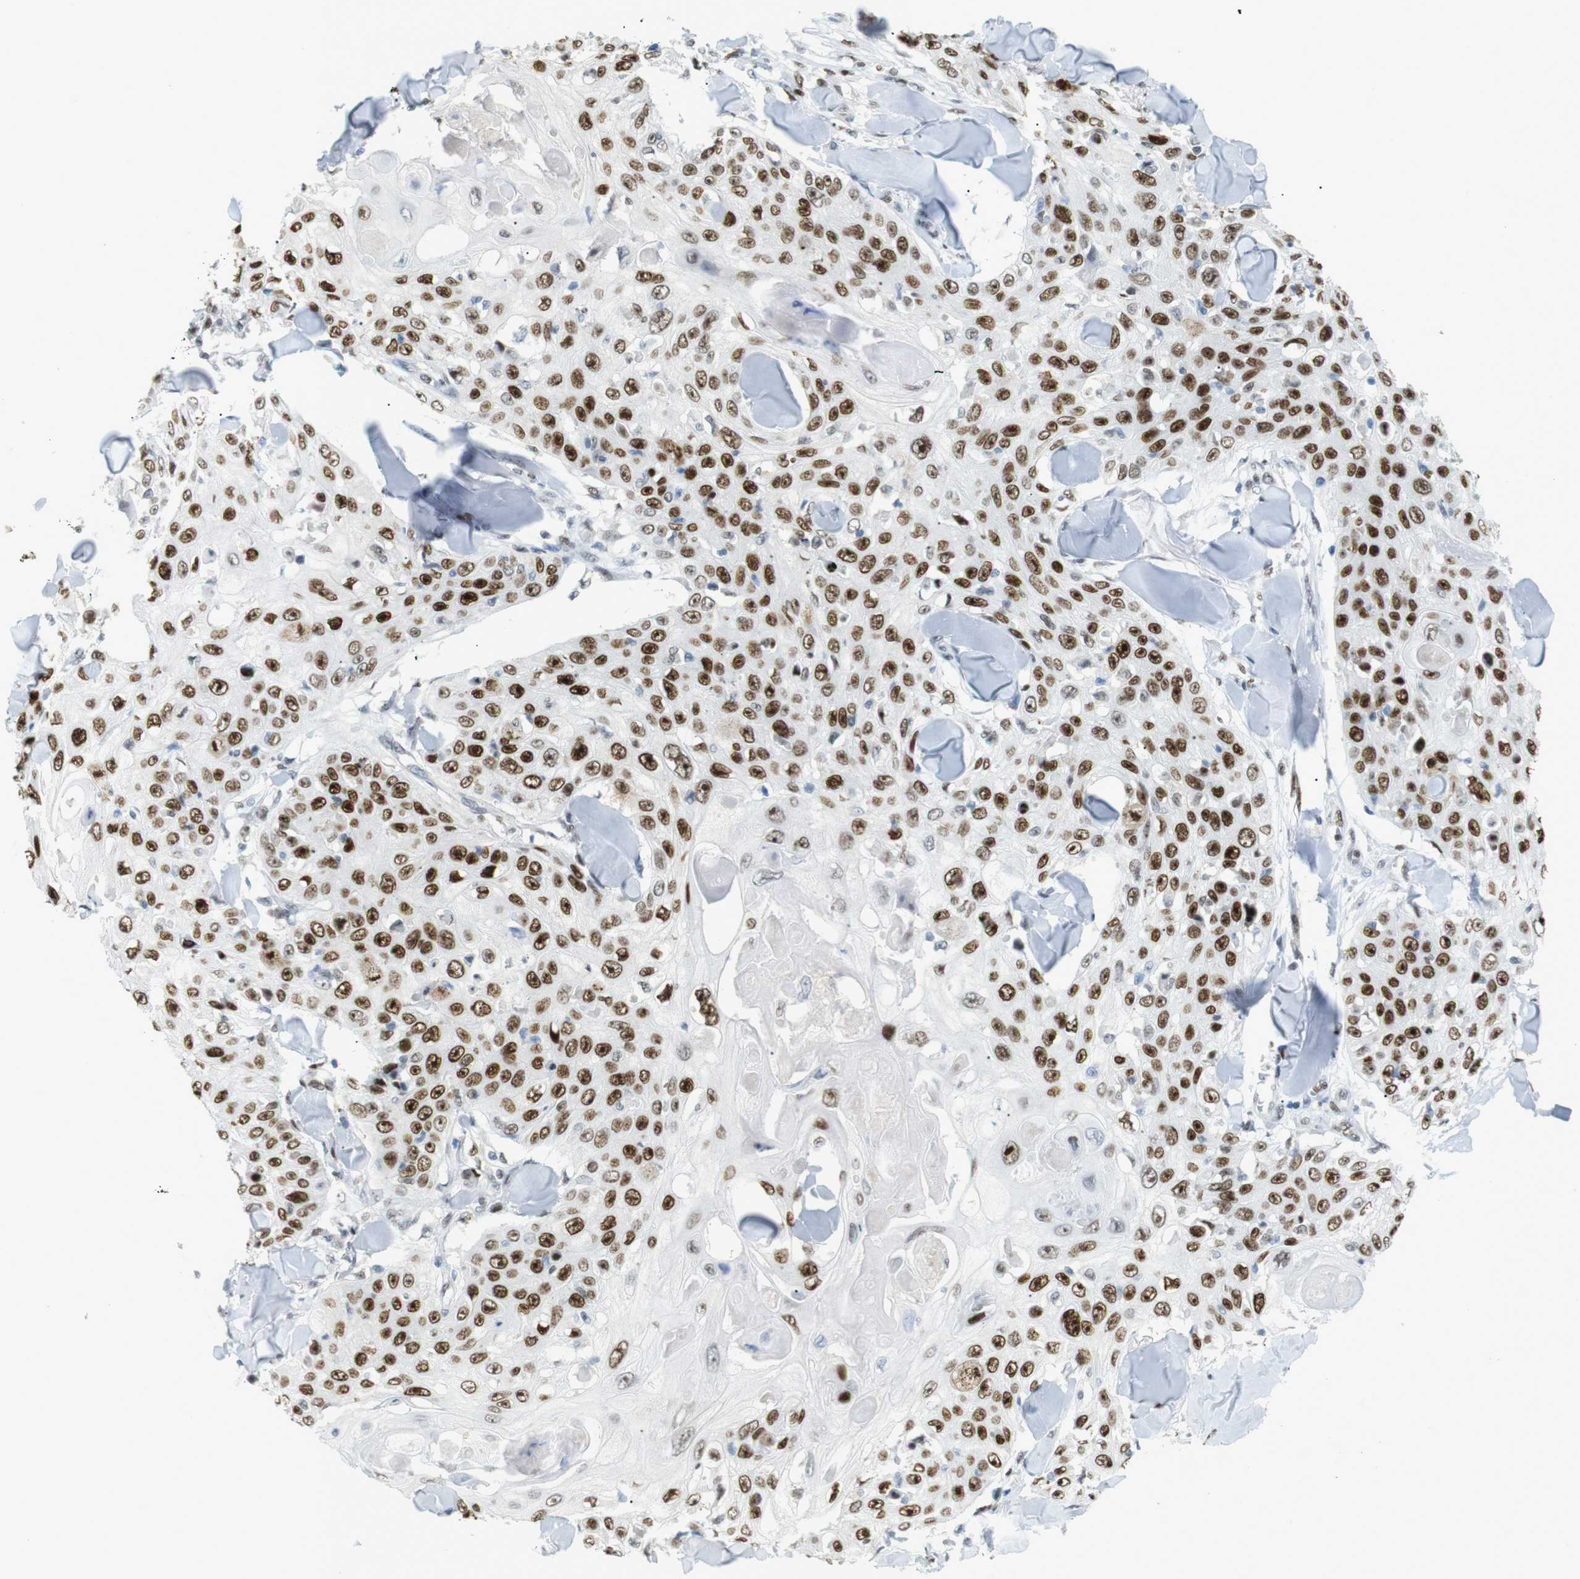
{"staining": {"intensity": "strong", "quantity": ">75%", "location": "nuclear"}, "tissue": "skin cancer", "cell_type": "Tumor cells", "image_type": "cancer", "snomed": [{"axis": "morphology", "description": "Squamous cell carcinoma, NOS"}, {"axis": "topography", "description": "Skin"}], "caption": "Immunohistochemistry (IHC) of human skin cancer demonstrates high levels of strong nuclear staining in about >75% of tumor cells.", "gene": "RIOX2", "patient": {"sex": "male", "age": 86}}